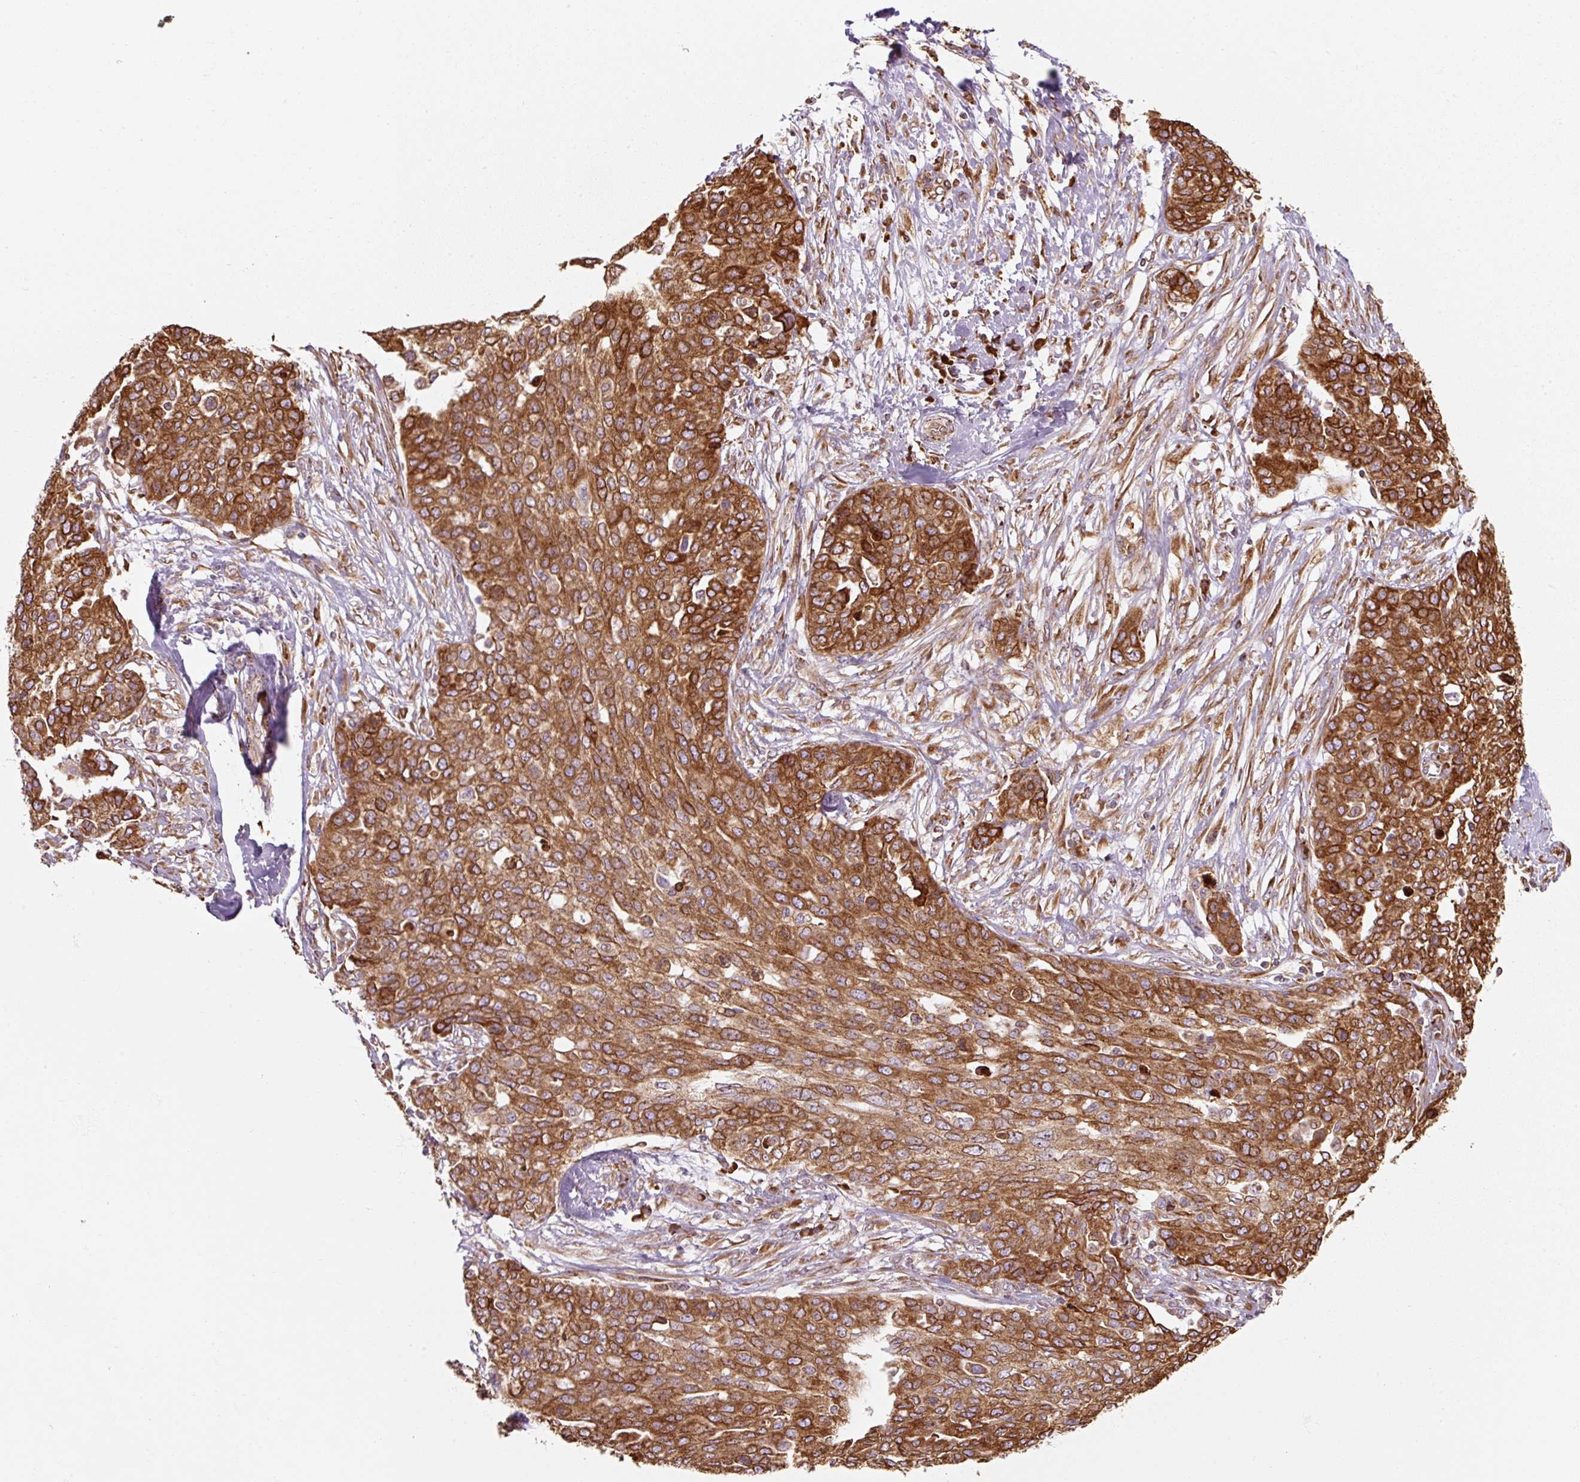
{"staining": {"intensity": "strong", "quantity": ">75%", "location": "cytoplasmic/membranous"}, "tissue": "ovarian cancer", "cell_type": "Tumor cells", "image_type": "cancer", "snomed": [{"axis": "morphology", "description": "Cystadenocarcinoma, serous, NOS"}, {"axis": "topography", "description": "Soft tissue"}, {"axis": "topography", "description": "Ovary"}], "caption": "Serous cystadenocarcinoma (ovarian) stained for a protein exhibits strong cytoplasmic/membranous positivity in tumor cells.", "gene": "PRKCSH", "patient": {"sex": "female", "age": 57}}